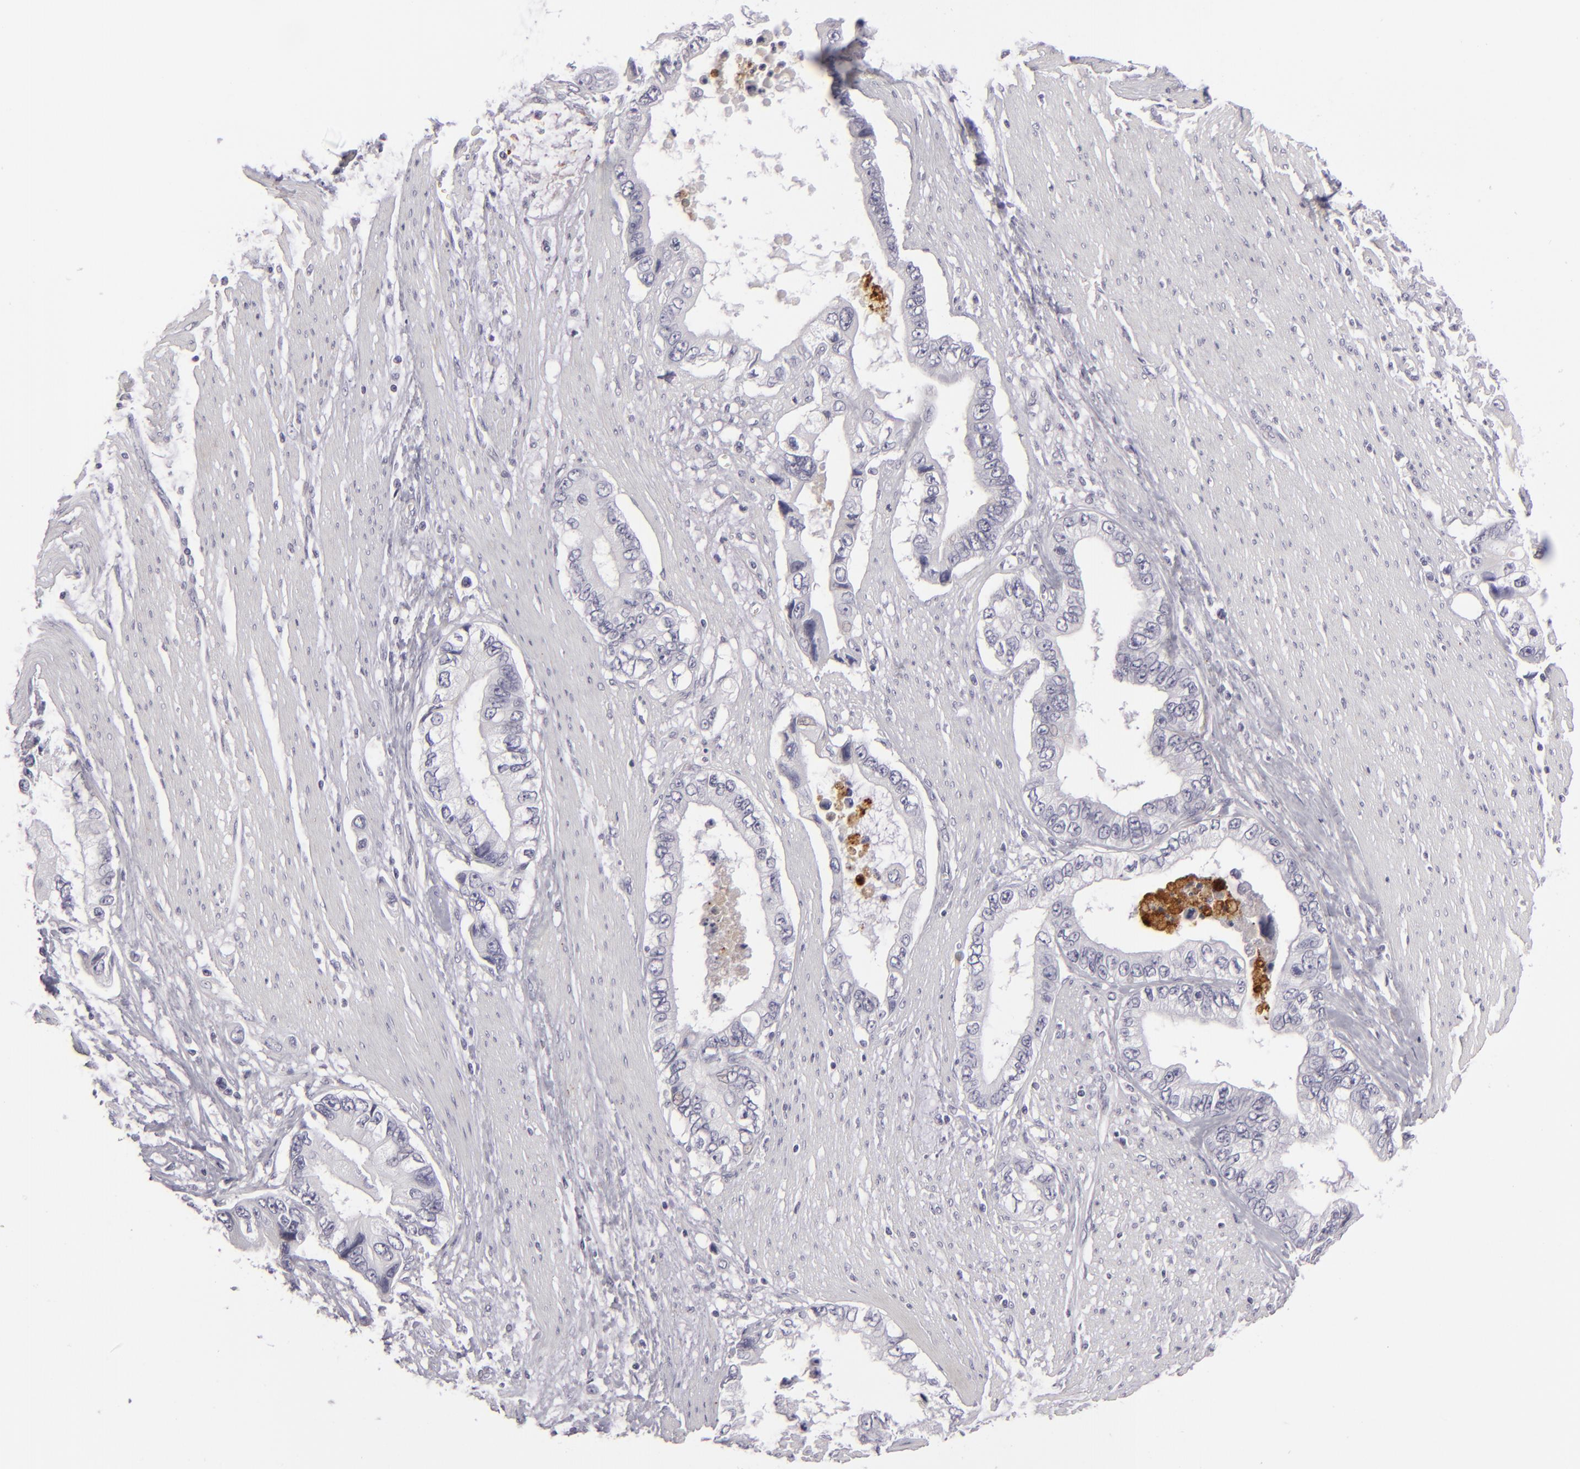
{"staining": {"intensity": "negative", "quantity": "none", "location": "none"}, "tissue": "pancreatic cancer", "cell_type": "Tumor cells", "image_type": "cancer", "snomed": [{"axis": "morphology", "description": "Adenocarcinoma, NOS"}, {"axis": "topography", "description": "Pancreas"}, {"axis": "topography", "description": "Stomach, upper"}], "caption": "Tumor cells are negative for protein expression in human pancreatic adenocarcinoma.", "gene": "C9", "patient": {"sex": "male", "age": 77}}